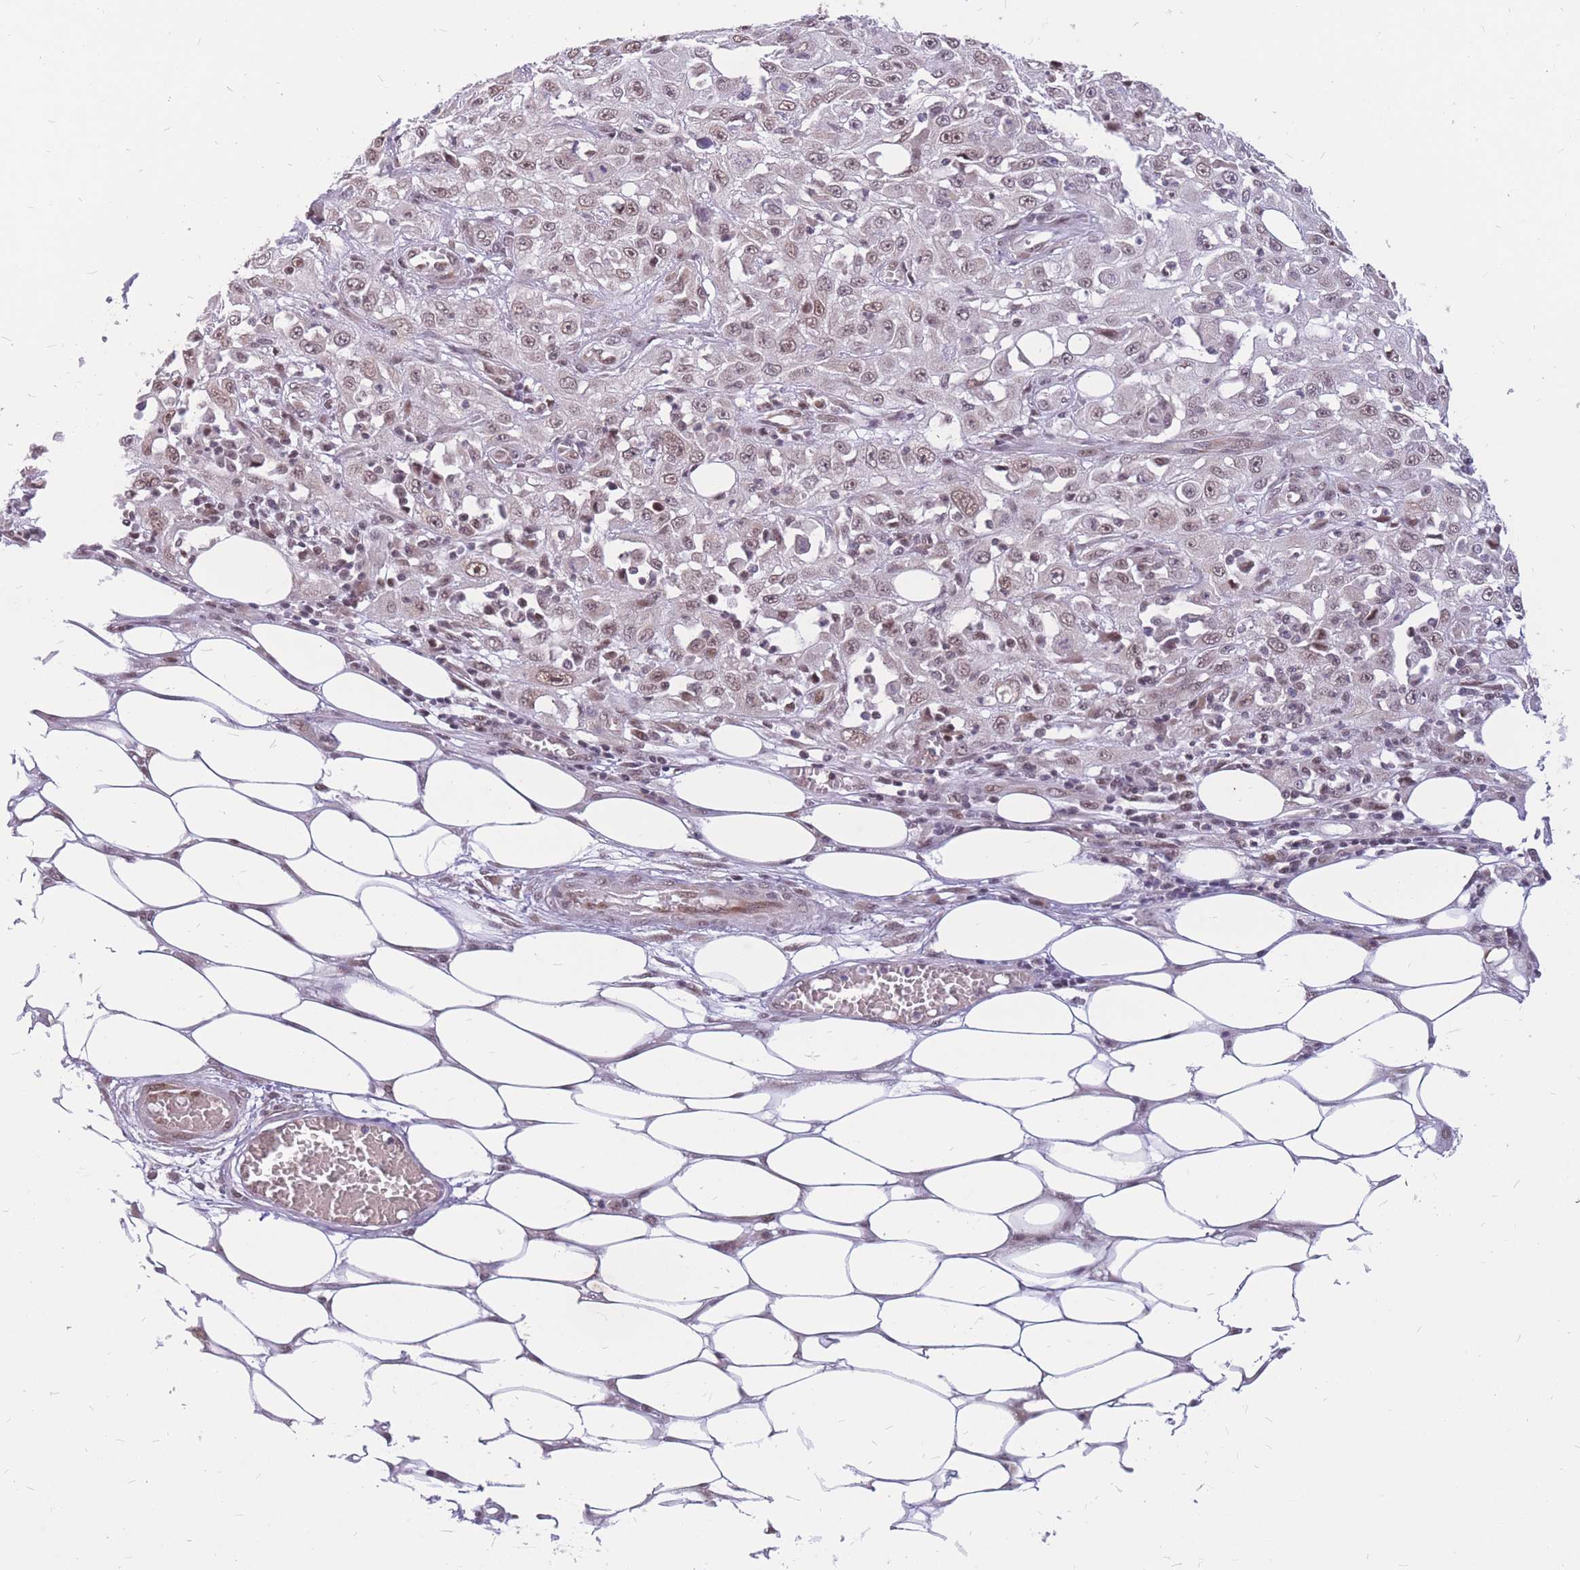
{"staining": {"intensity": "weak", "quantity": ">75%", "location": "nuclear"}, "tissue": "skin cancer", "cell_type": "Tumor cells", "image_type": "cancer", "snomed": [{"axis": "morphology", "description": "Squamous cell carcinoma, NOS"}, {"axis": "morphology", "description": "Squamous cell carcinoma, metastatic, NOS"}, {"axis": "topography", "description": "Skin"}, {"axis": "topography", "description": "Lymph node"}], "caption": "Weak nuclear staining for a protein is appreciated in about >75% of tumor cells of metastatic squamous cell carcinoma (skin) using immunohistochemistry (IHC).", "gene": "ADD2", "patient": {"sex": "male", "age": 75}}